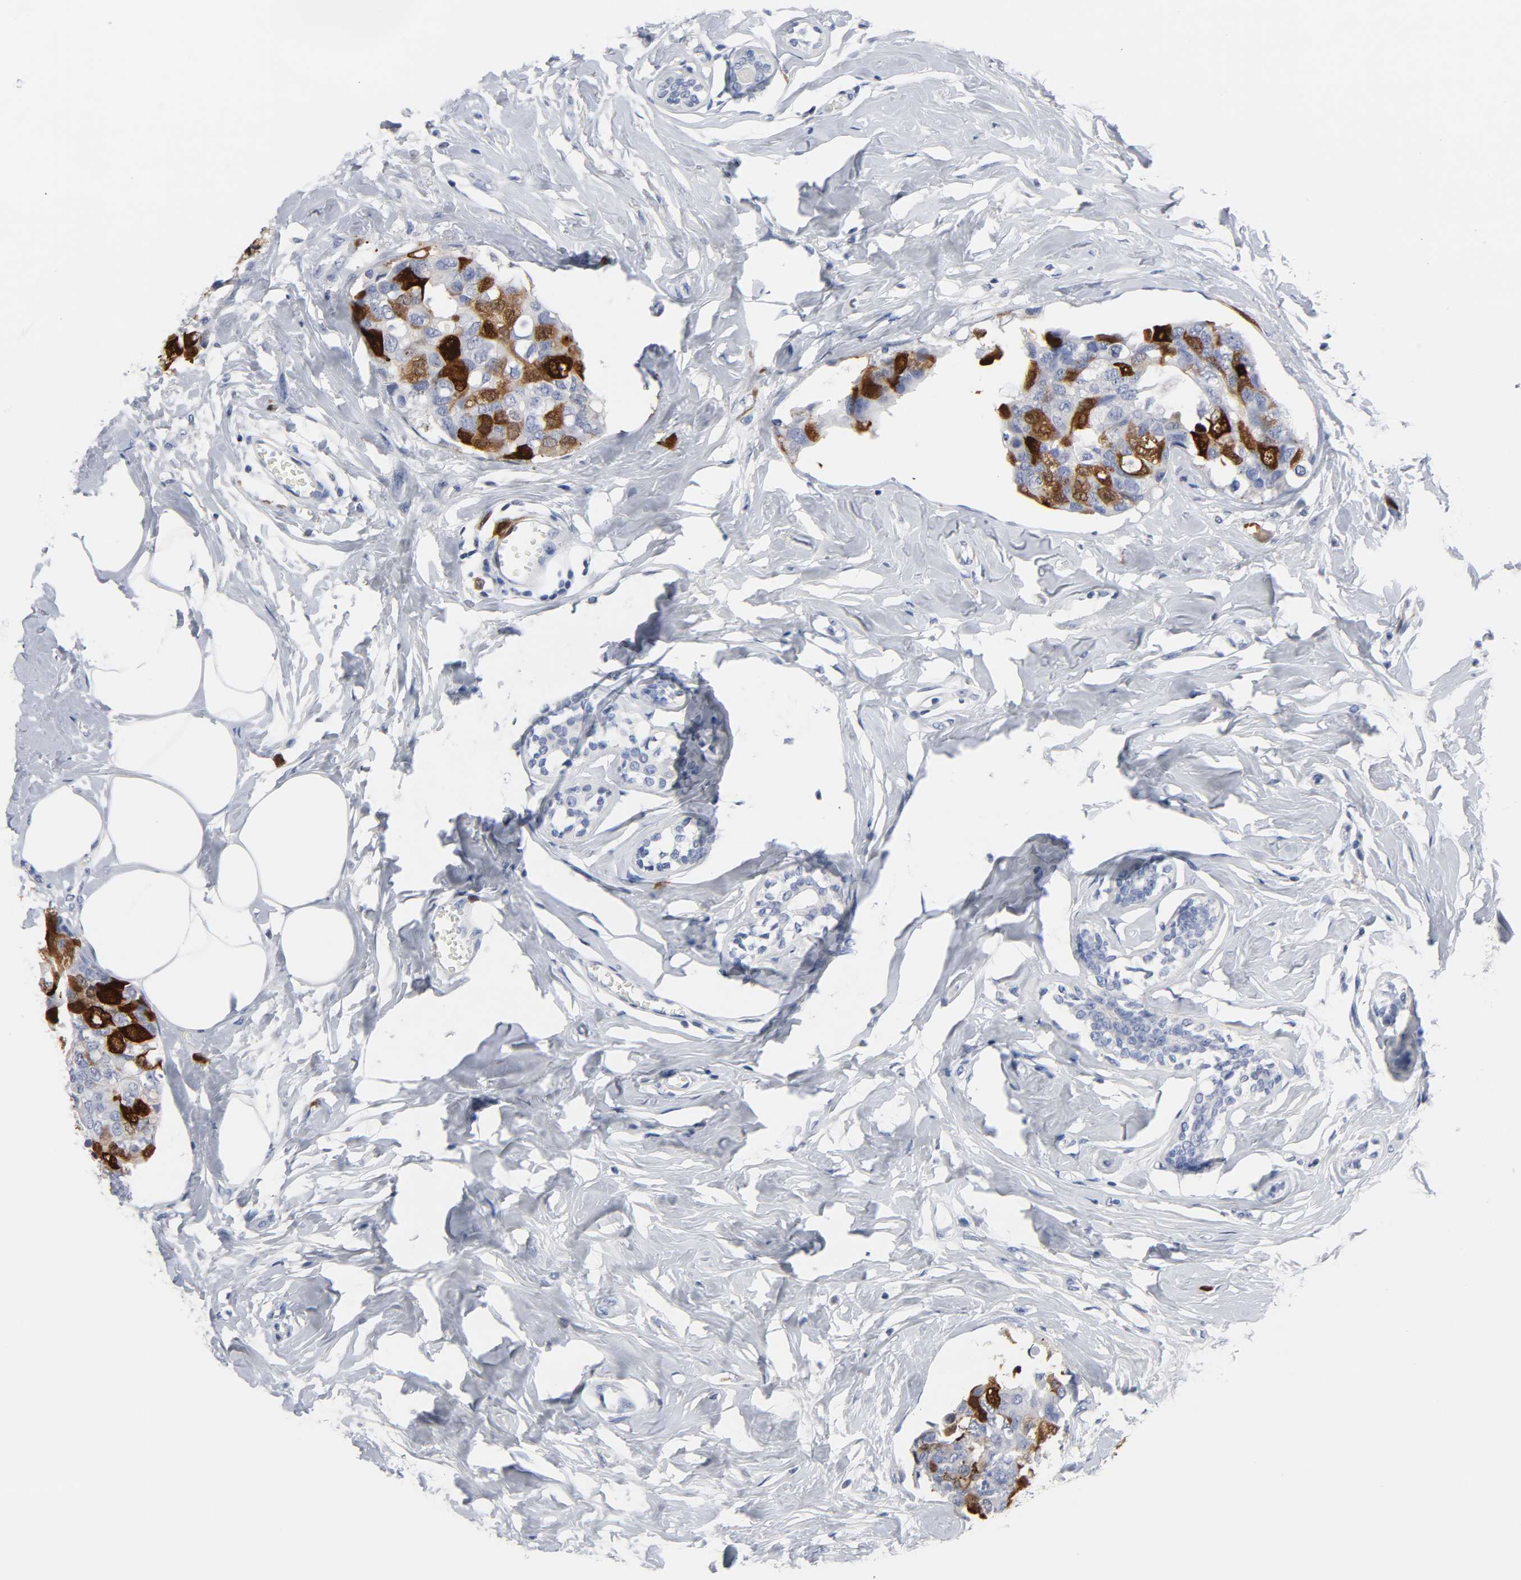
{"staining": {"intensity": "strong", "quantity": "25%-75%", "location": "cytoplasmic/membranous,nuclear"}, "tissue": "breast cancer", "cell_type": "Tumor cells", "image_type": "cancer", "snomed": [{"axis": "morphology", "description": "Normal tissue, NOS"}, {"axis": "morphology", "description": "Duct carcinoma"}, {"axis": "topography", "description": "Breast"}], "caption": "Breast infiltrating ductal carcinoma stained for a protein displays strong cytoplasmic/membranous and nuclear positivity in tumor cells. (Stains: DAB in brown, nuclei in blue, Microscopy: brightfield microscopy at high magnification).", "gene": "CDC20", "patient": {"sex": "female", "age": 50}}